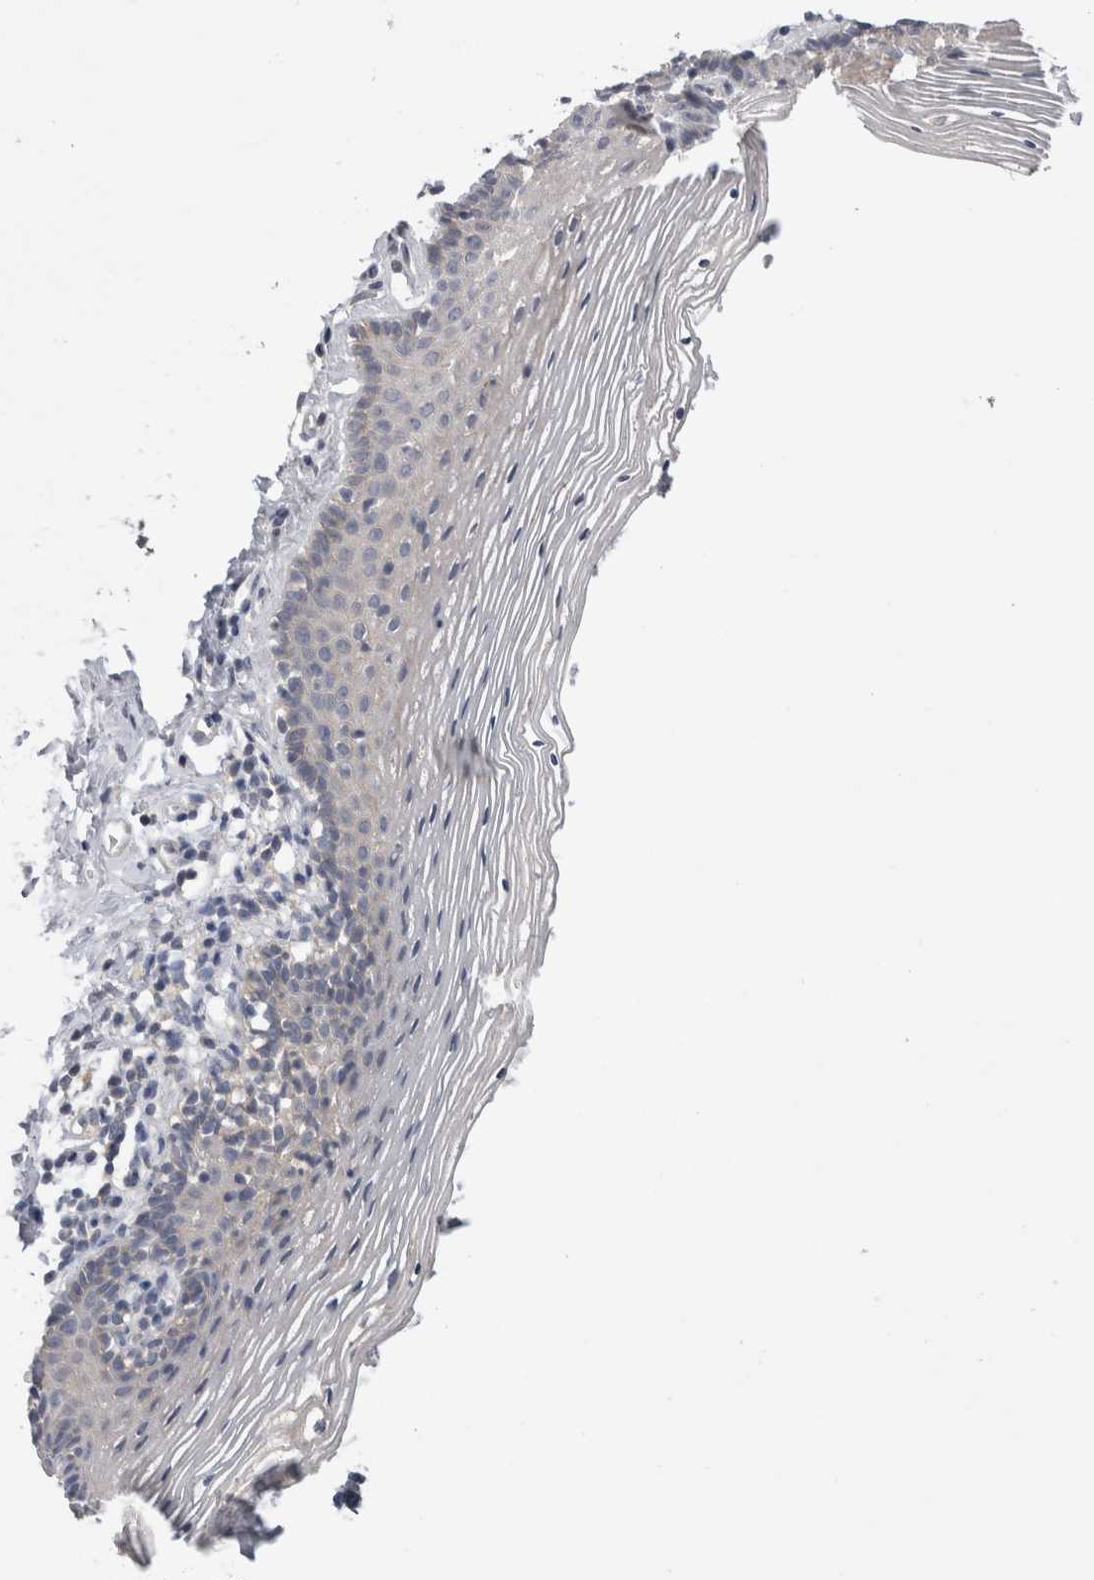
{"staining": {"intensity": "weak", "quantity": "<25%", "location": "cytoplasmic/membranous"}, "tissue": "vagina", "cell_type": "Squamous epithelial cells", "image_type": "normal", "snomed": [{"axis": "morphology", "description": "Normal tissue, NOS"}, {"axis": "topography", "description": "Vagina"}], "caption": "The immunohistochemistry (IHC) micrograph has no significant staining in squamous epithelial cells of vagina.", "gene": "OTOR", "patient": {"sex": "female", "age": 32}}